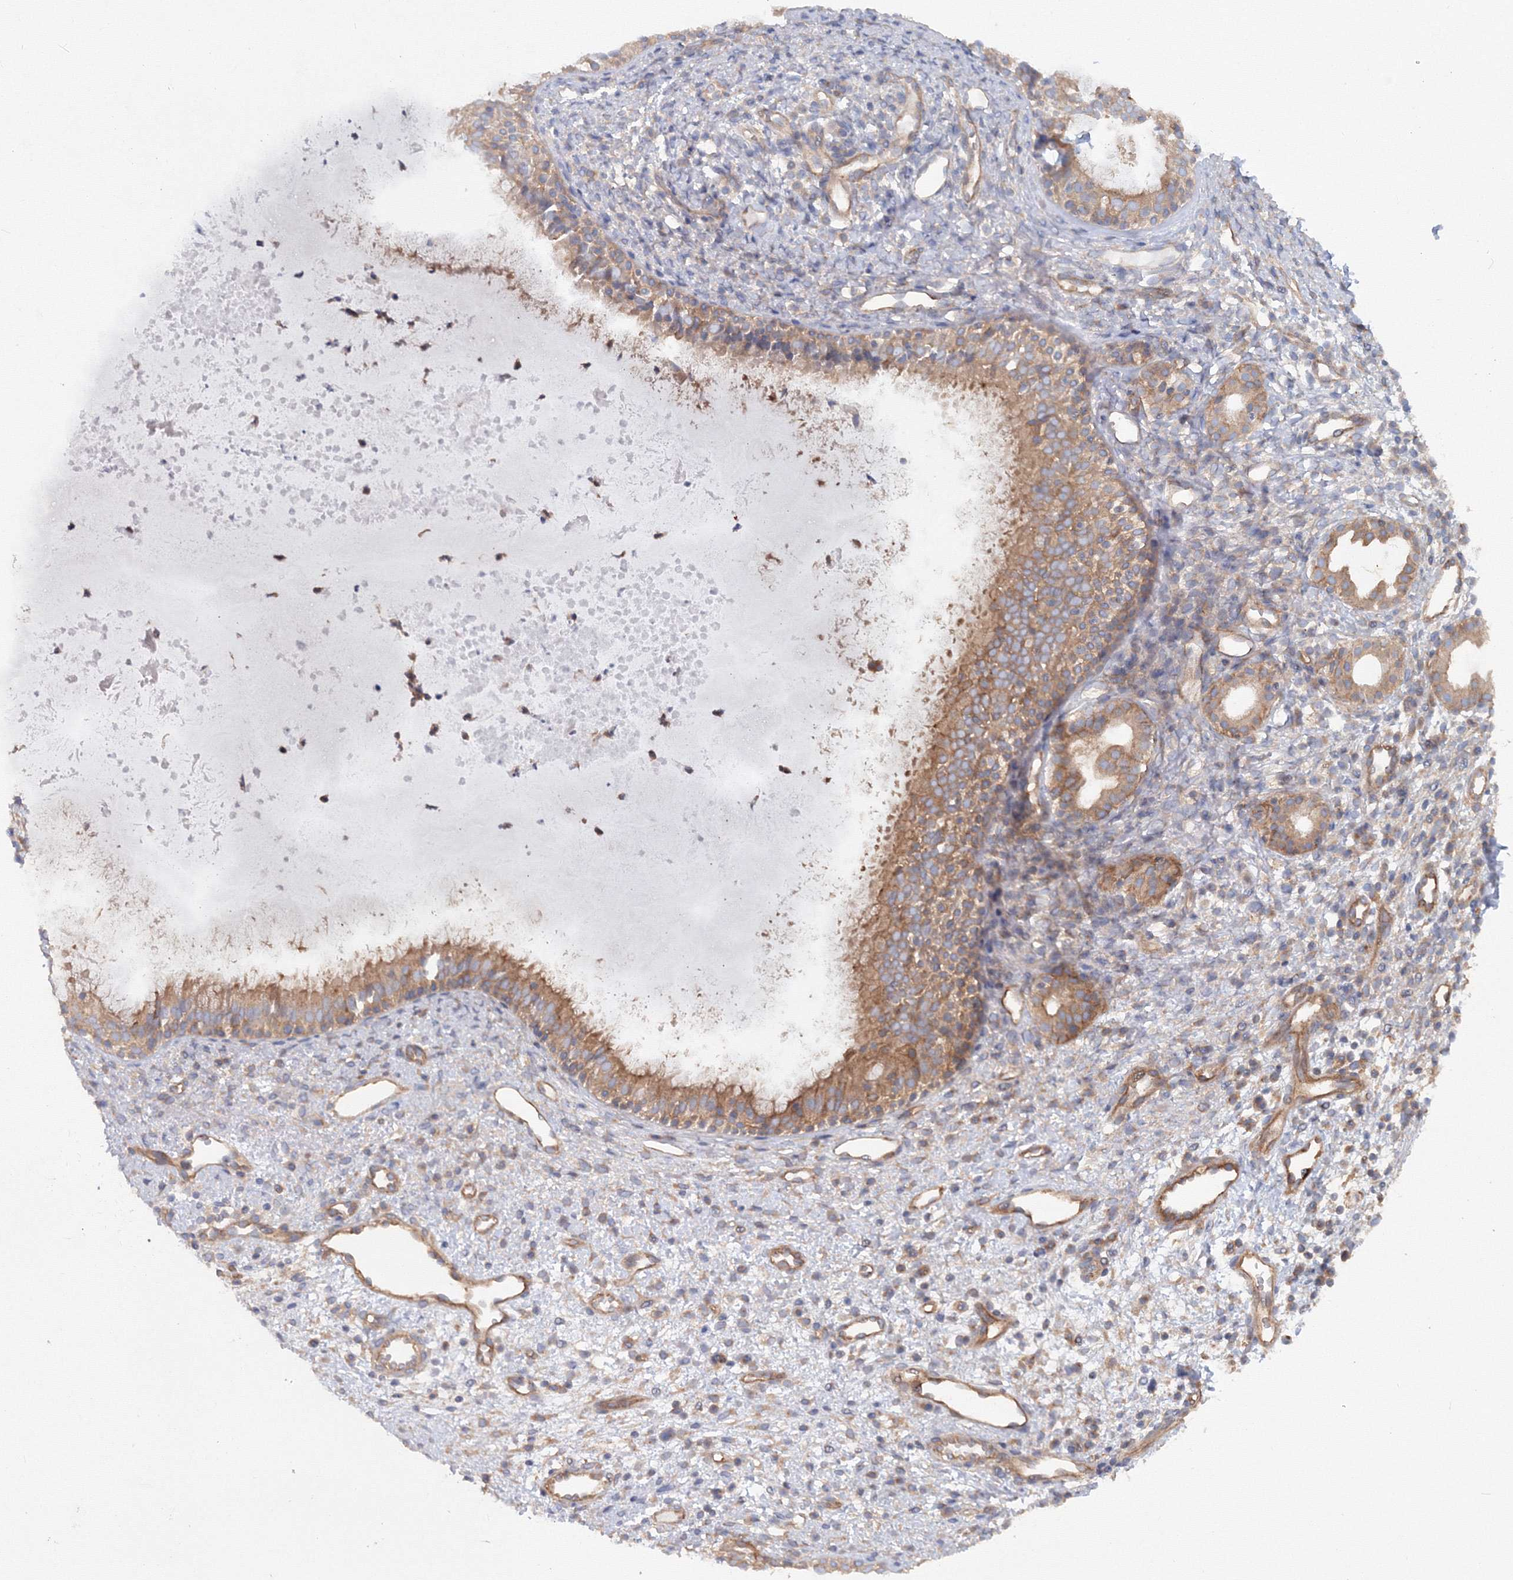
{"staining": {"intensity": "moderate", "quantity": ">75%", "location": "cytoplasmic/membranous"}, "tissue": "nasopharynx", "cell_type": "Respiratory epithelial cells", "image_type": "normal", "snomed": [{"axis": "morphology", "description": "Normal tissue, NOS"}, {"axis": "topography", "description": "Nasopharynx"}], "caption": "A micrograph of human nasopharynx stained for a protein reveals moderate cytoplasmic/membranous brown staining in respiratory epithelial cells.", "gene": "EXOC1", "patient": {"sex": "male", "age": 22}}